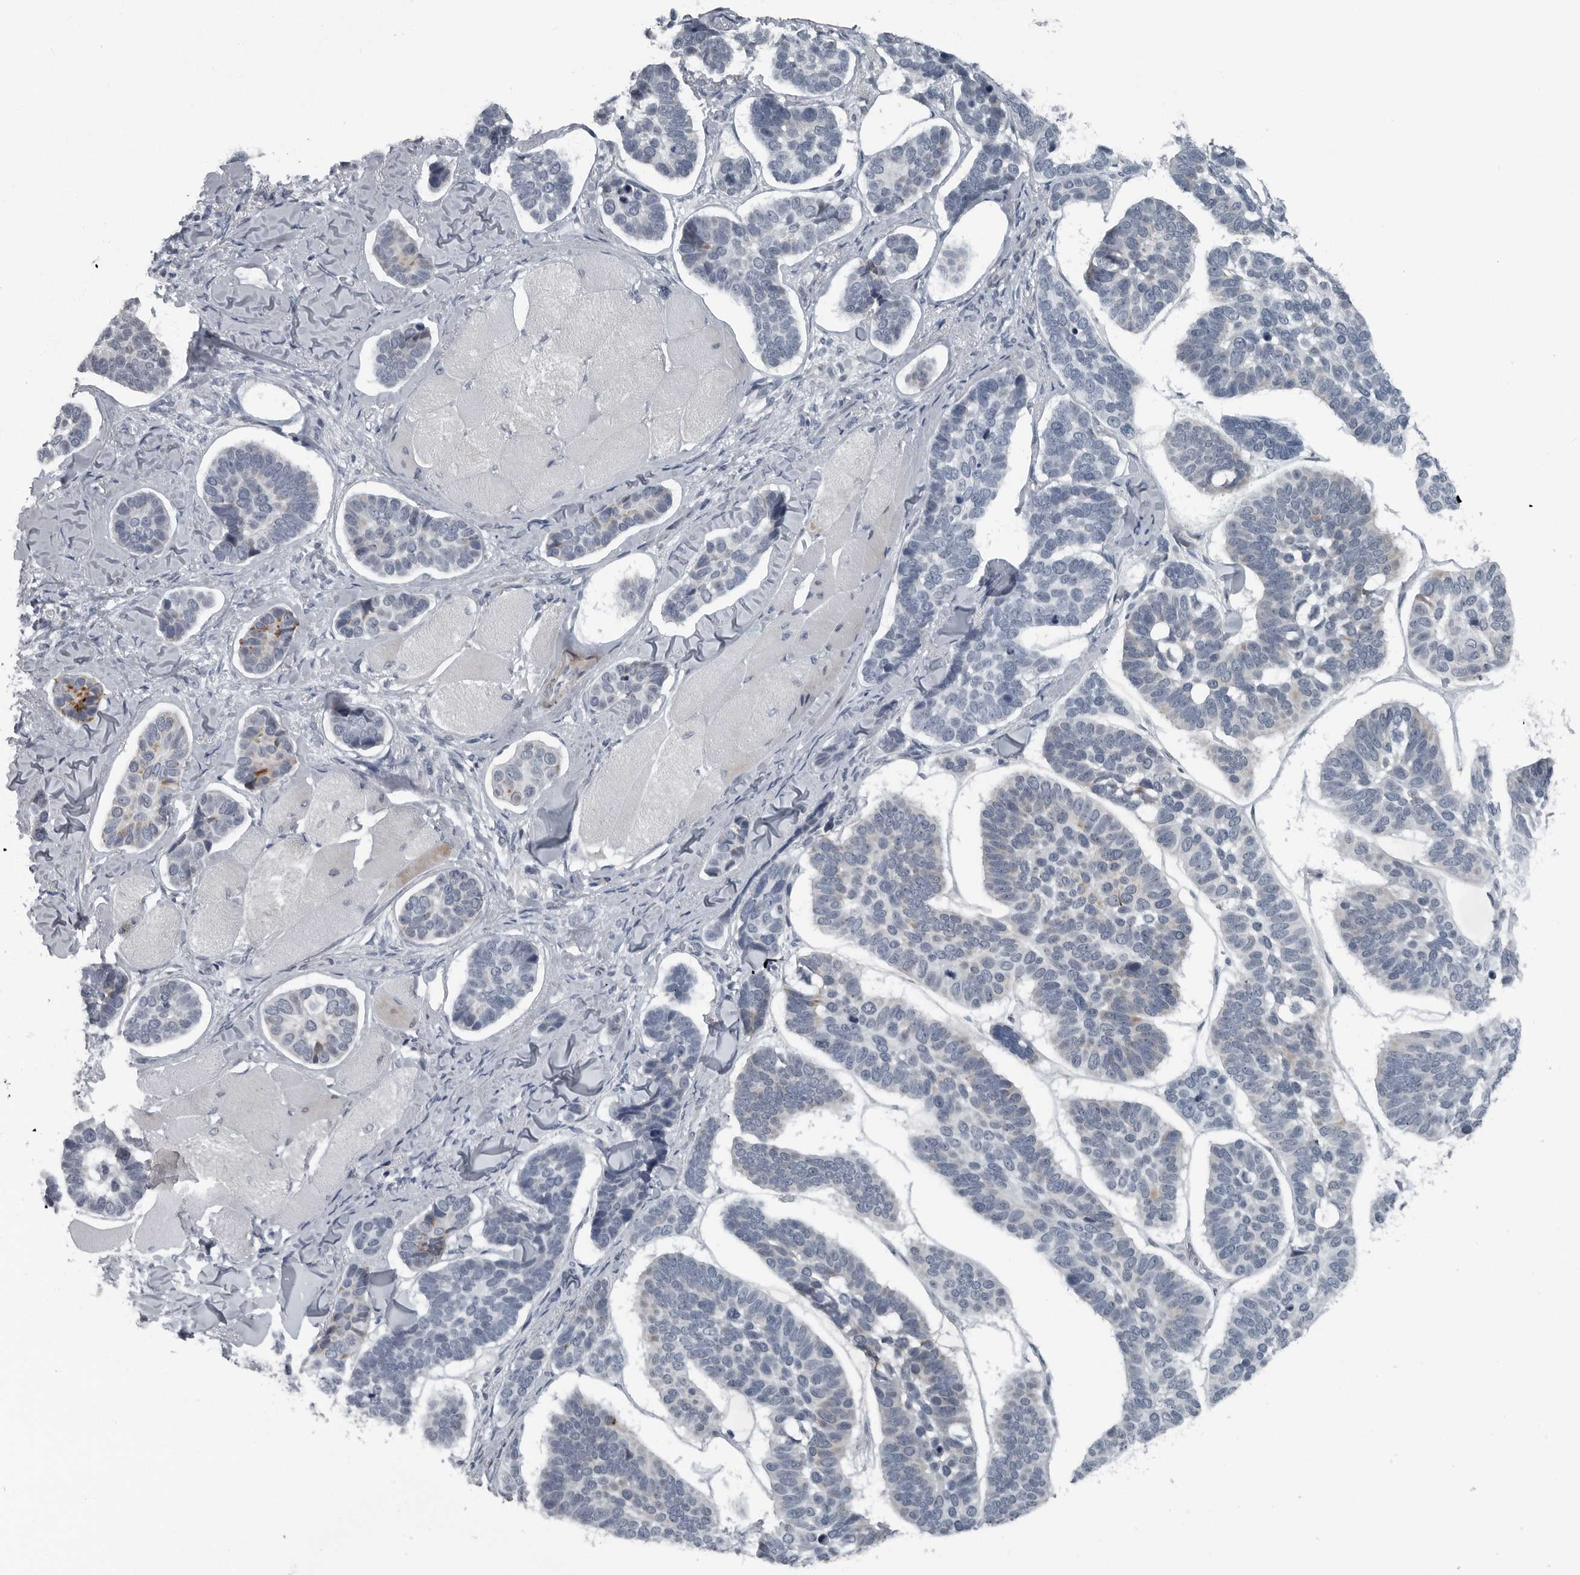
{"staining": {"intensity": "negative", "quantity": "none", "location": "none"}, "tissue": "skin cancer", "cell_type": "Tumor cells", "image_type": "cancer", "snomed": [{"axis": "morphology", "description": "Basal cell carcinoma"}, {"axis": "topography", "description": "Skin"}], "caption": "IHC of skin cancer reveals no staining in tumor cells.", "gene": "DNAAF11", "patient": {"sex": "male", "age": 62}}